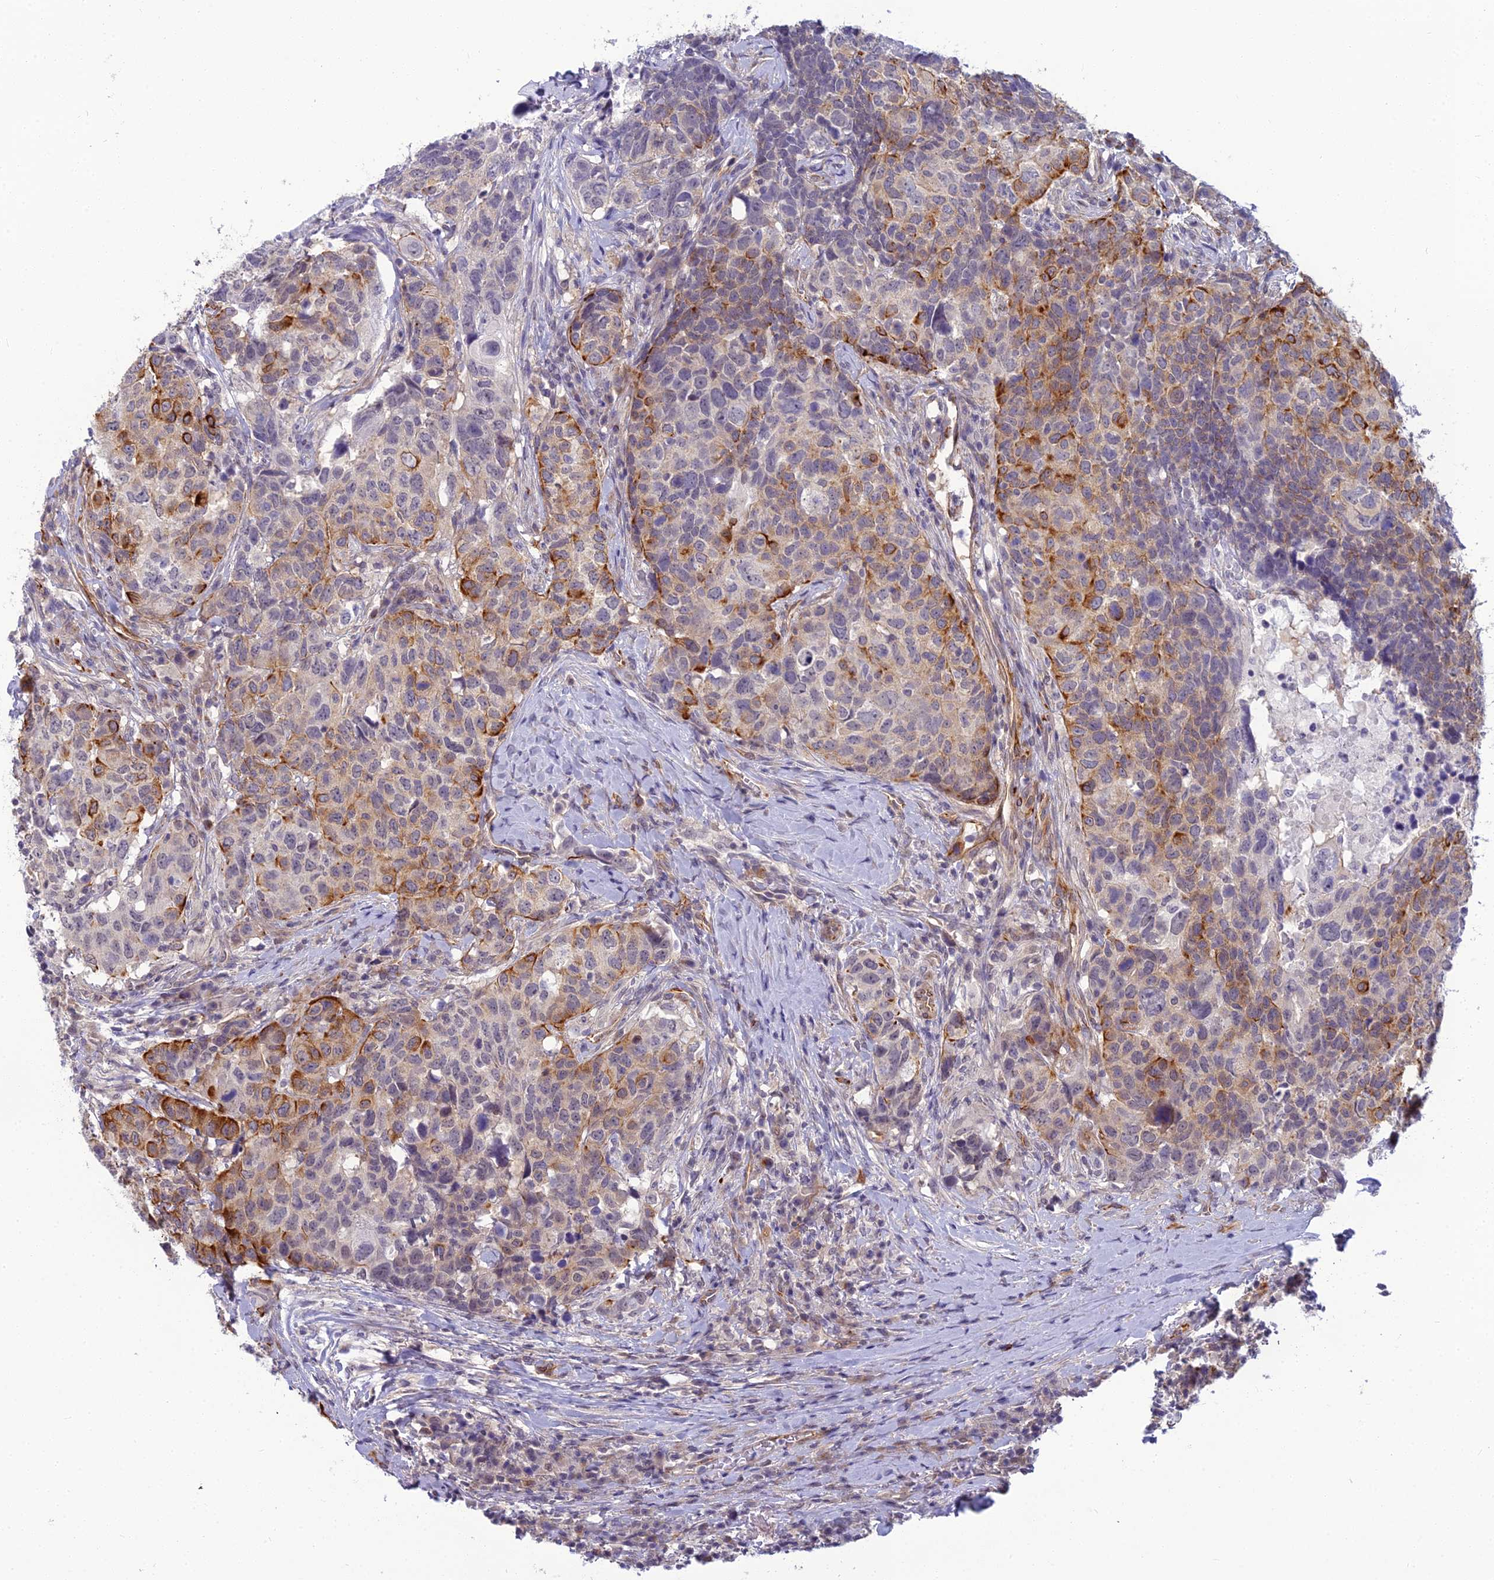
{"staining": {"intensity": "moderate", "quantity": "25%-75%", "location": "cytoplasmic/membranous,nuclear"}, "tissue": "head and neck cancer", "cell_type": "Tumor cells", "image_type": "cancer", "snomed": [{"axis": "morphology", "description": "Squamous cell carcinoma, NOS"}, {"axis": "topography", "description": "Head-Neck"}], "caption": "Immunohistochemical staining of head and neck squamous cell carcinoma reveals medium levels of moderate cytoplasmic/membranous and nuclear protein positivity in about 25%-75% of tumor cells.", "gene": "RGL3", "patient": {"sex": "male", "age": 66}}